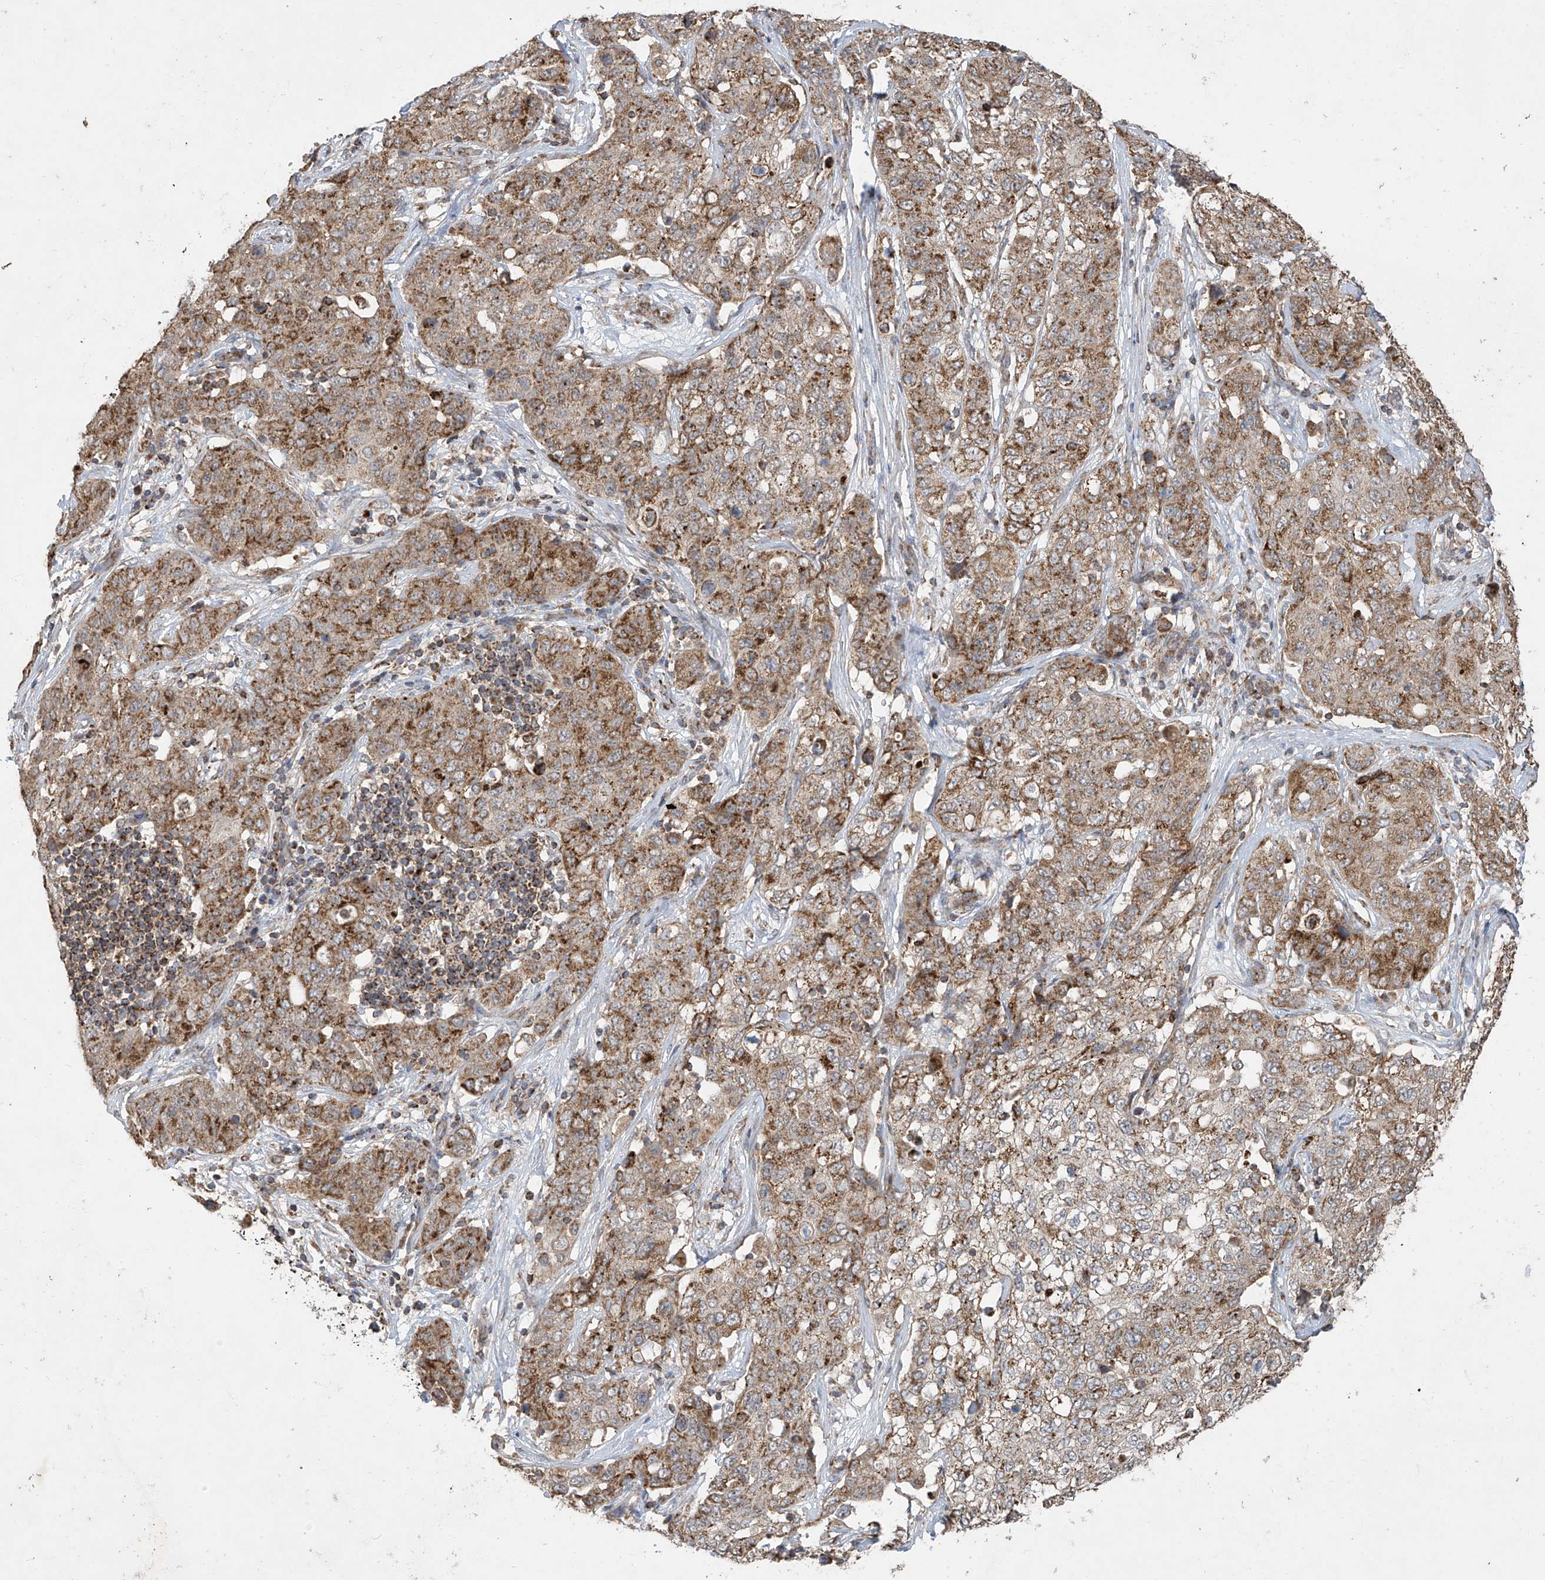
{"staining": {"intensity": "moderate", "quantity": ">75%", "location": "cytoplasmic/membranous"}, "tissue": "stomach cancer", "cell_type": "Tumor cells", "image_type": "cancer", "snomed": [{"axis": "morphology", "description": "Normal tissue, NOS"}, {"axis": "morphology", "description": "Adenocarcinoma, NOS"}, {"axis": "topography", "description": "Lymph node"}, {"axis": "topography", "description": "Stomach"}], "caption": "DAB immunohistochemical staining of stomach adenocarcinoma exhibits moderate cytoplasmic/membranous protein expression in approximately >75% of tumor cells.", "gene": "UQCC1", "patient": {"sex": "male", "age": 48}}